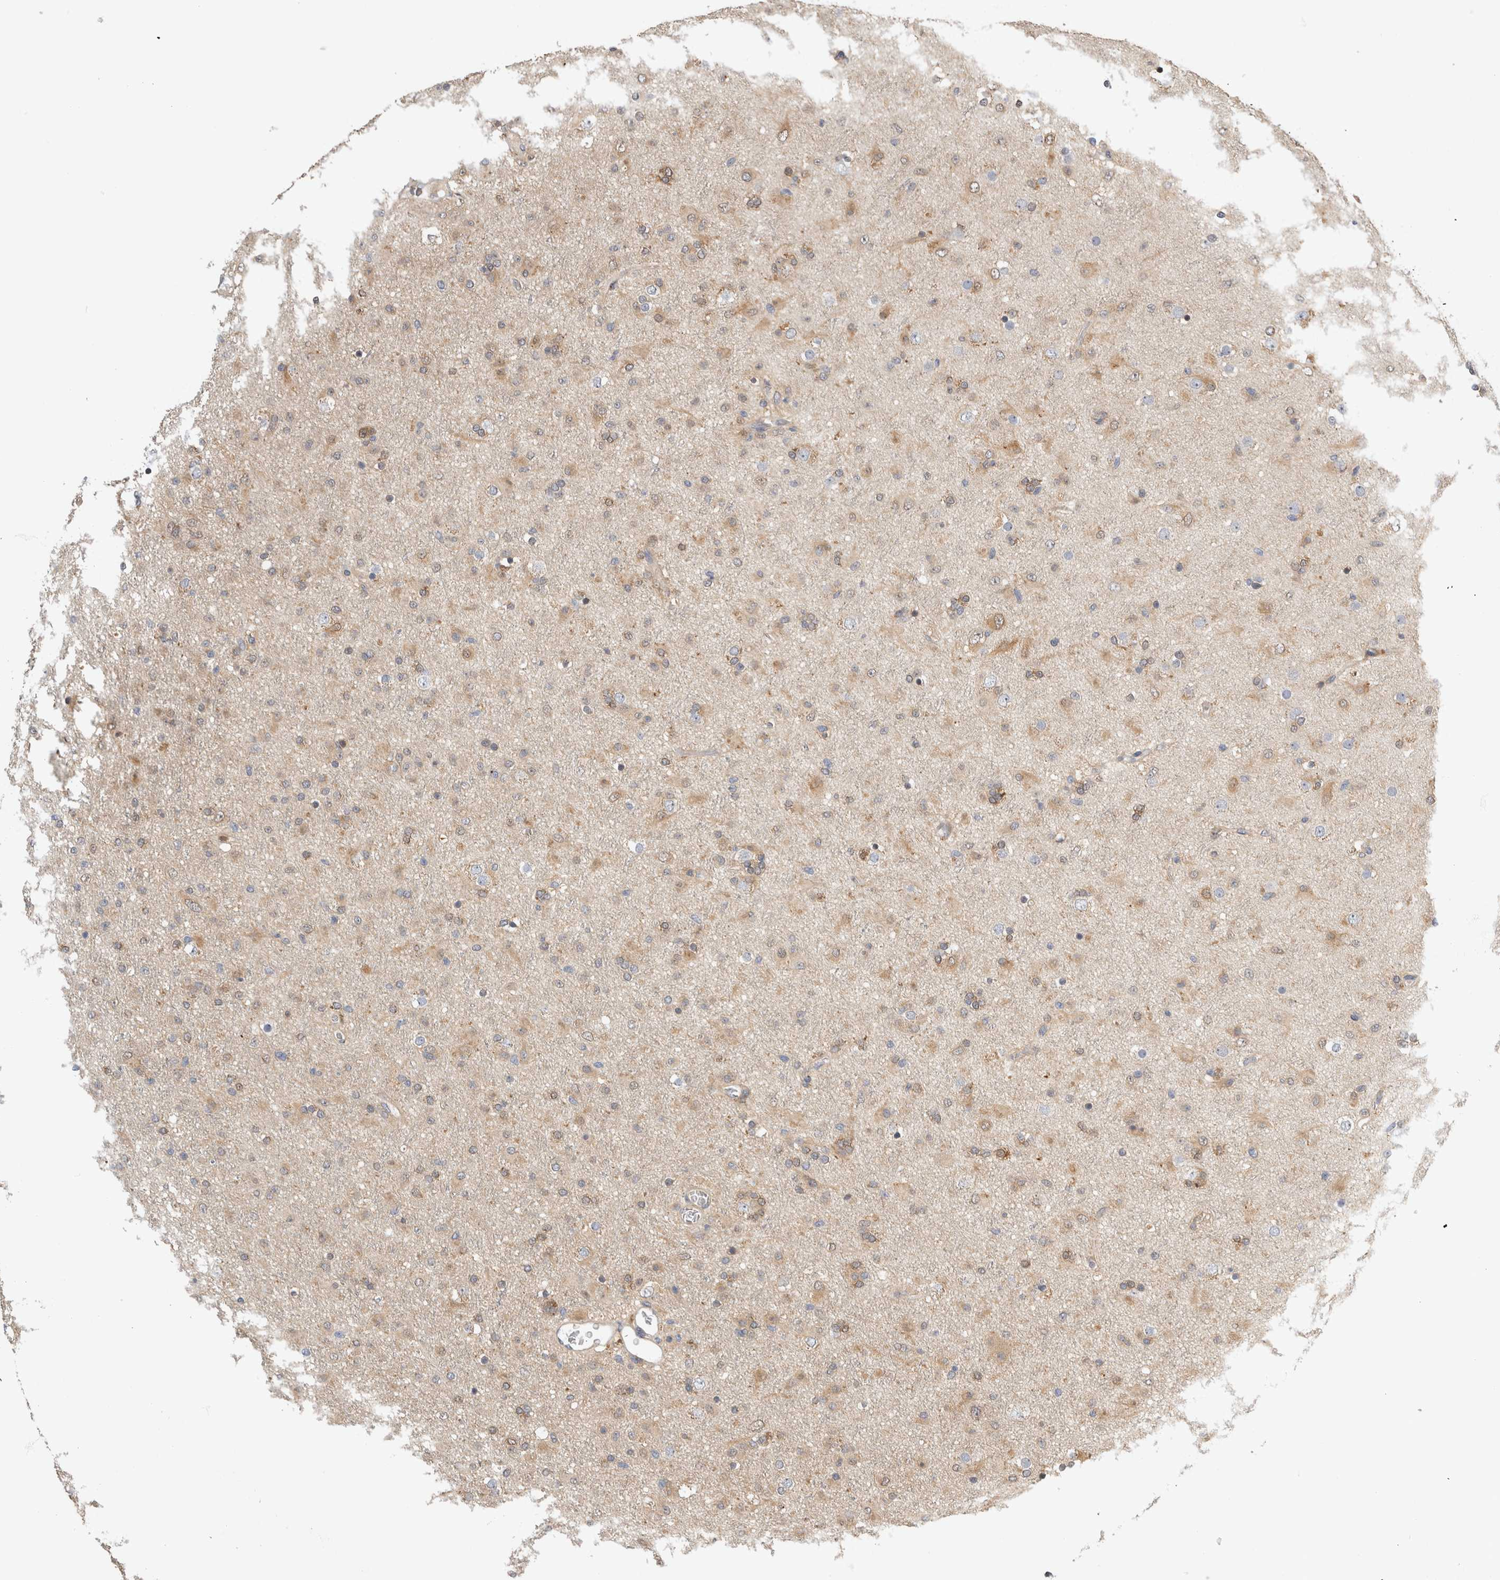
{"staining": {"intensity": "weak", "quantity": "25%-75%", "location": "cytoplasmic/membranous"}, "tissue": "glioma", "cell_type": "Tumor cells", "image_type": "cancer", "snomed": [{"axis": "morphology", "description": "Glioma, malignant, Low grade"}, {"axis": "topography", "description": "Brain"}], "caption": "Human malignant glioma (low-grade) stained with a brown dye demonstrates weak cytoplasmic/membranous positive positivity in about 25%-75% of tumor cells.", "gene": "PGM1", "patient": {"sex": "male", "age": 65}}